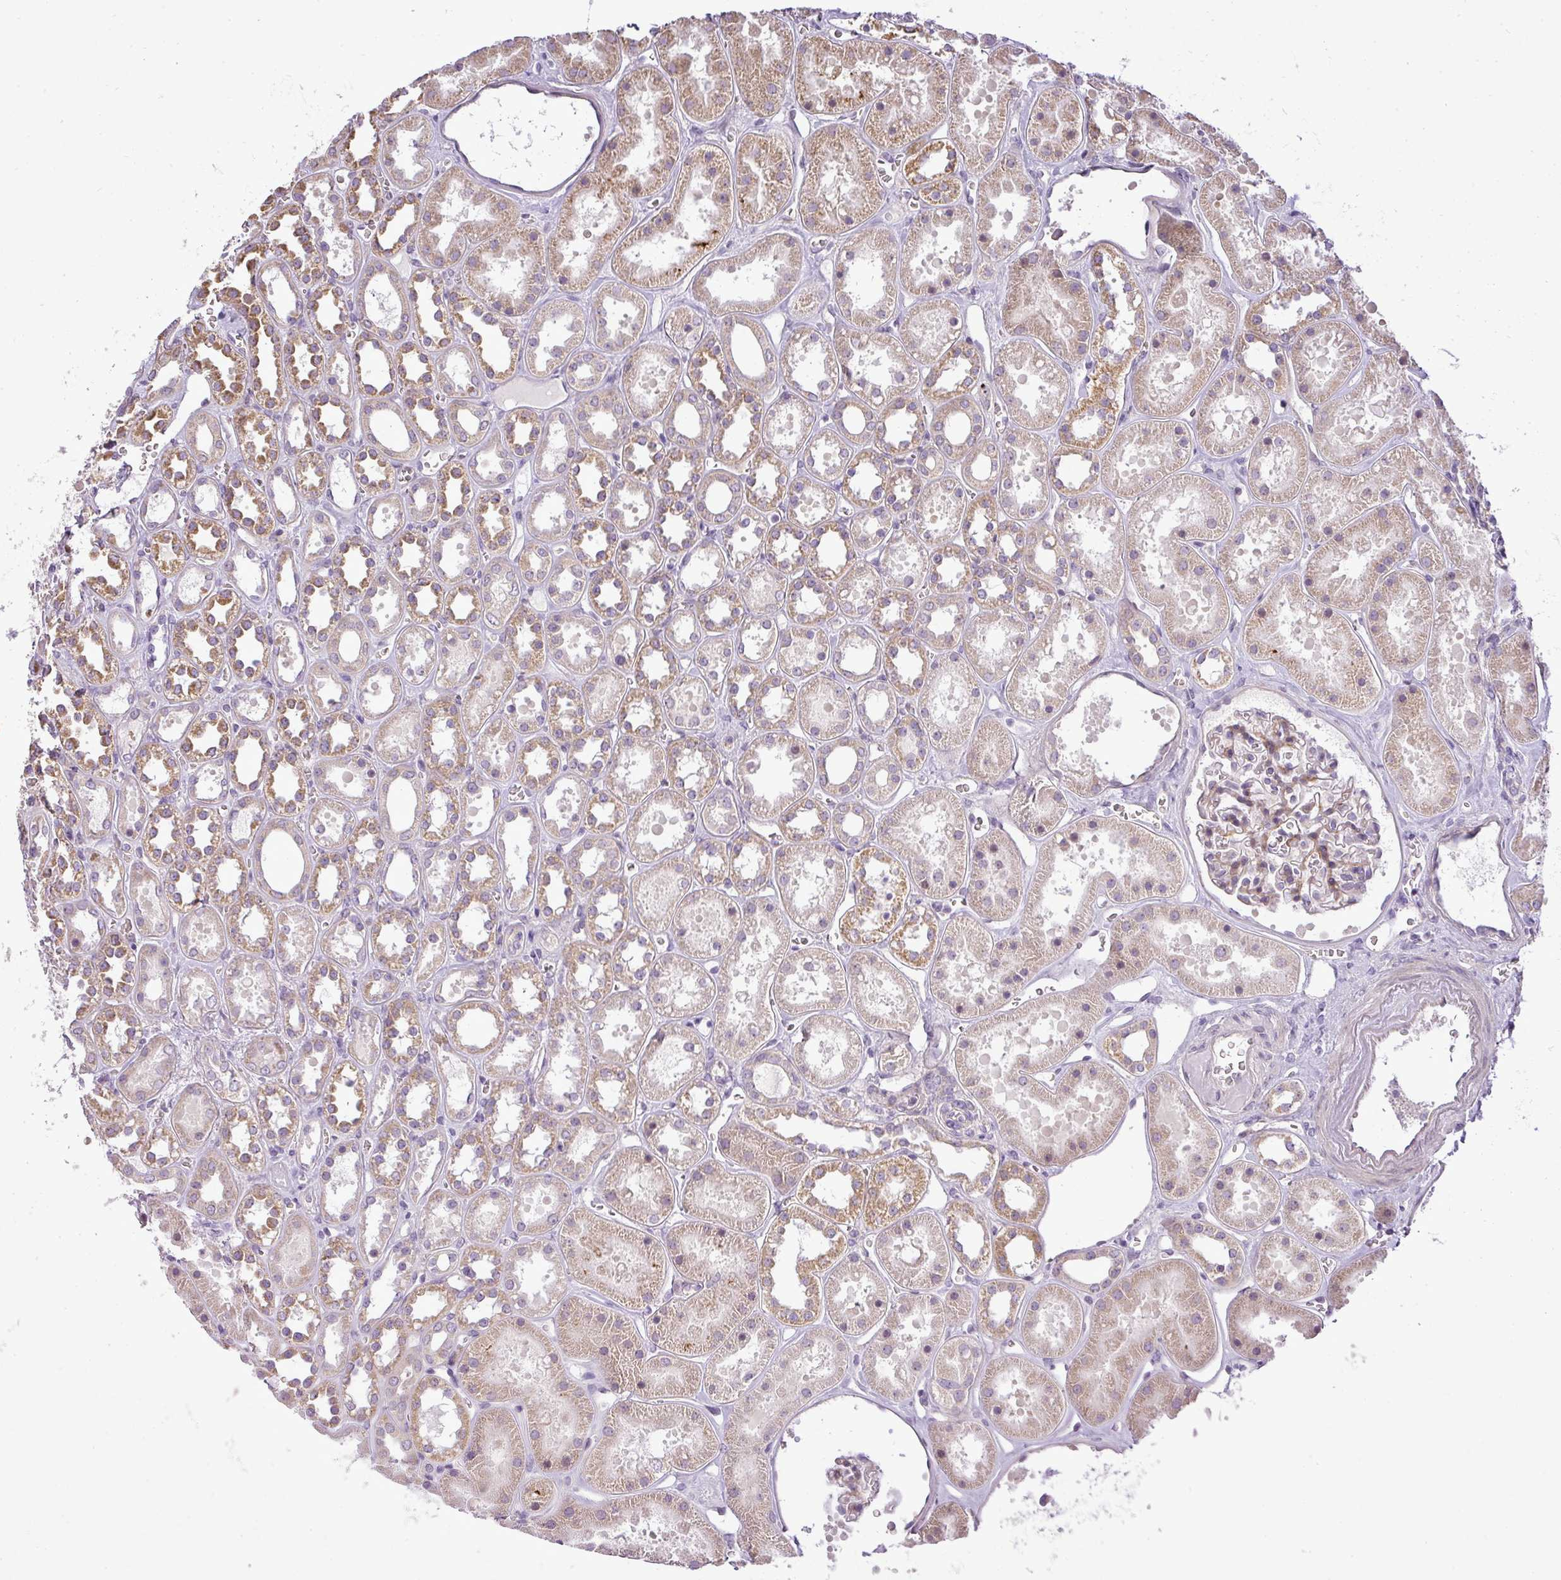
{"staining": {"intensity": "weak", "quantity": "<25%", "location": "cytoplasmic/membranous"}, "tissue": "kidney", "cell_type": "Cells in glomeruli", "image_type": "normal", "snomed": [{"axis": "morphology", "description": "Normal tissue, NOS"}, {"axis": "topography", "description": "Kidney"}], "caption": "A high-resolution histopathology image shows immunohistochemistry staining of unremarkable kidney, which displays no significant positivity in cells in glomeruli.", "gene": "ZDHHC1", "patient": {"sex": "female", "age": 41}}